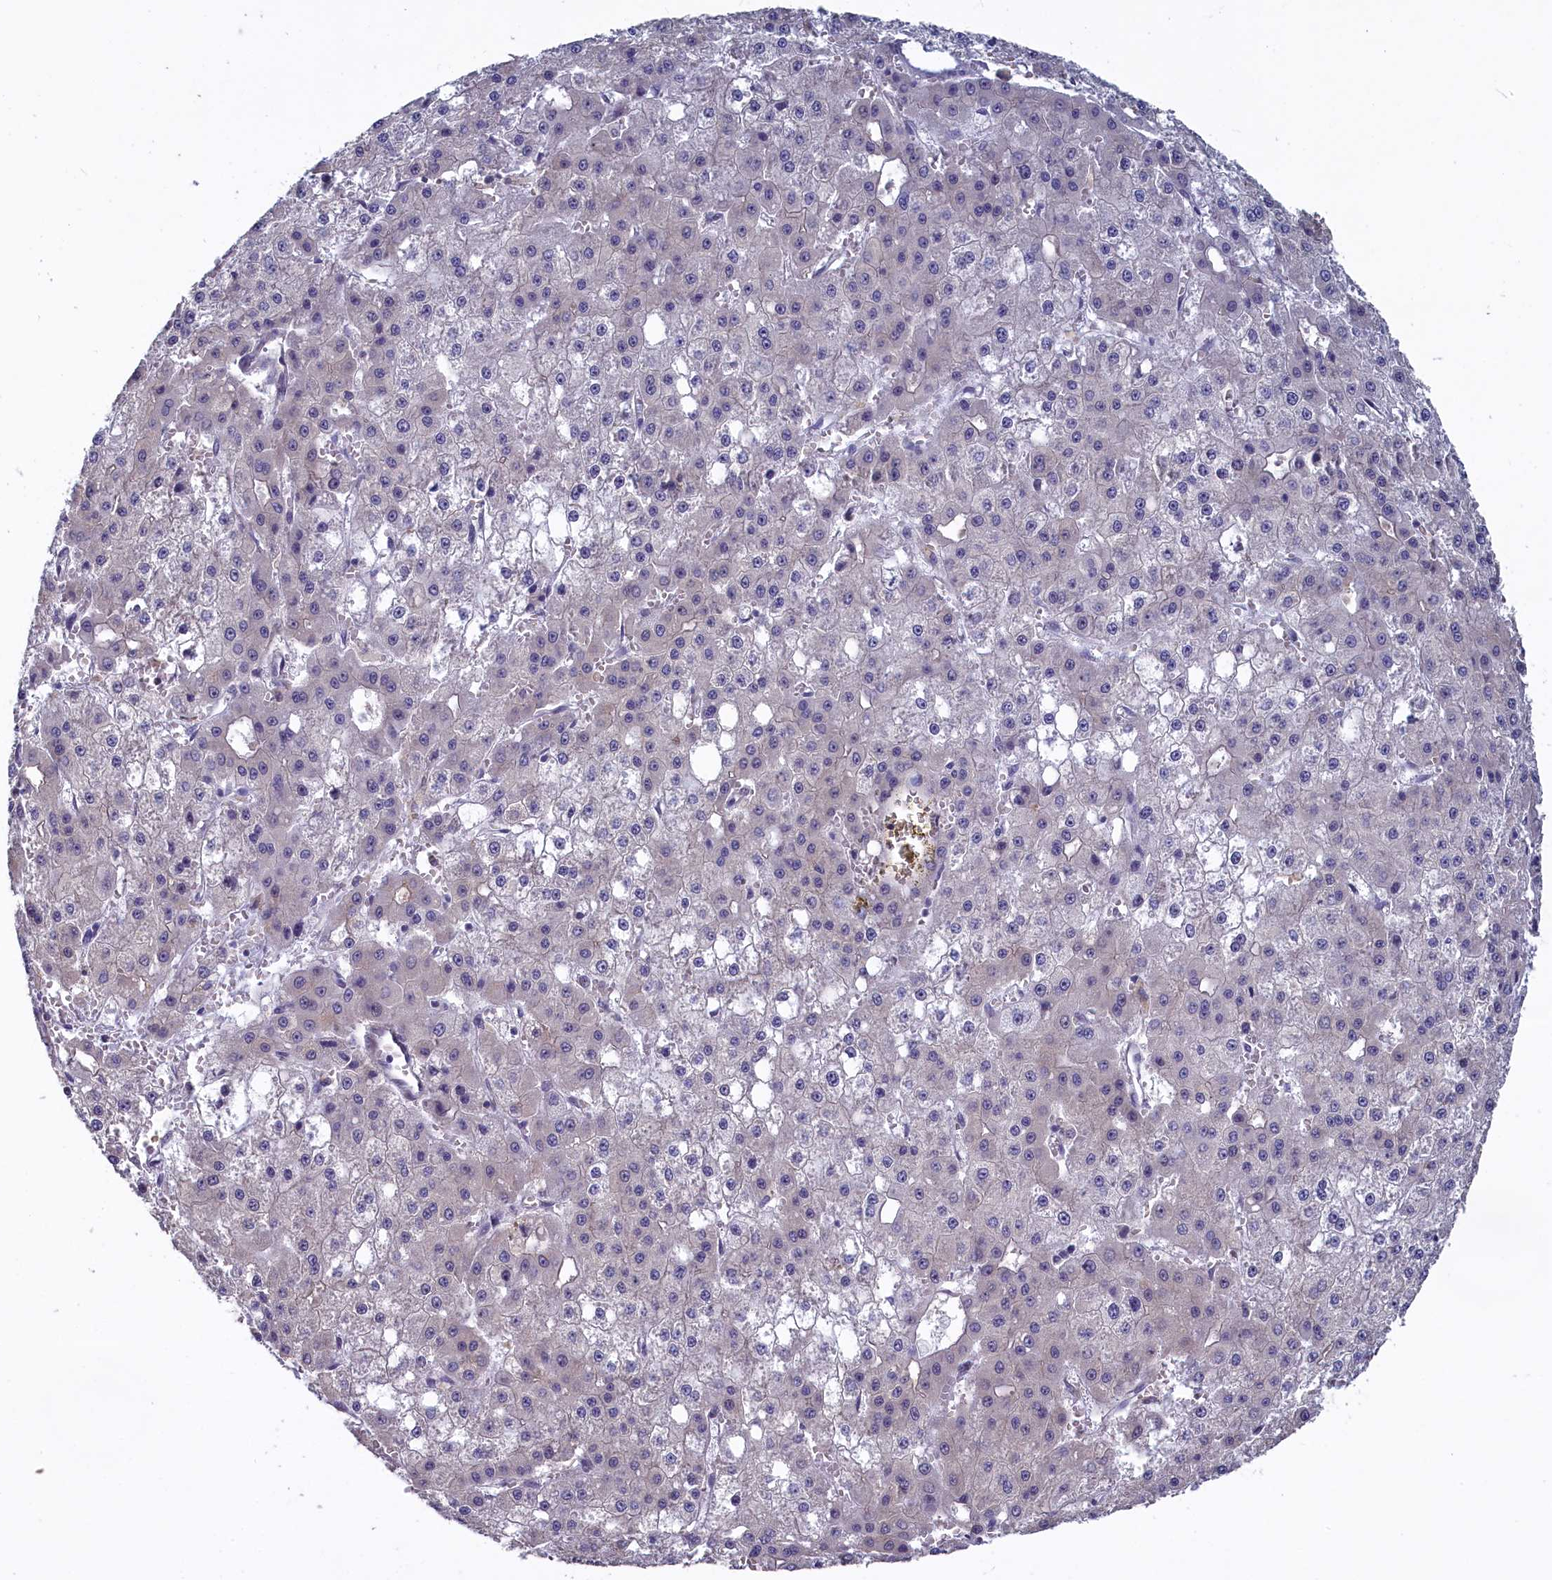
{"staining": {"intensity": "negative", "quantity": "none", "location": "none"}, "tissue": "liver cancer", "cell_type": "Tumor cells", "image_type": "cancer", "snomed": [{"axis": "morphology", "description": "Carcinoma, Hepatocellular, NOS"}, {"axis": "topography", "description": "Liver"}], "caption": "Tumor cells are negative for protein expression in human liver hepatocellular carcinoma. Brightfield microscopy of IHC stained with DAB (brown) and hematoxylin (blue), captured at high magnification.", "gene": "UCHL3", "patient": {"sex": "male", "age": 47}}